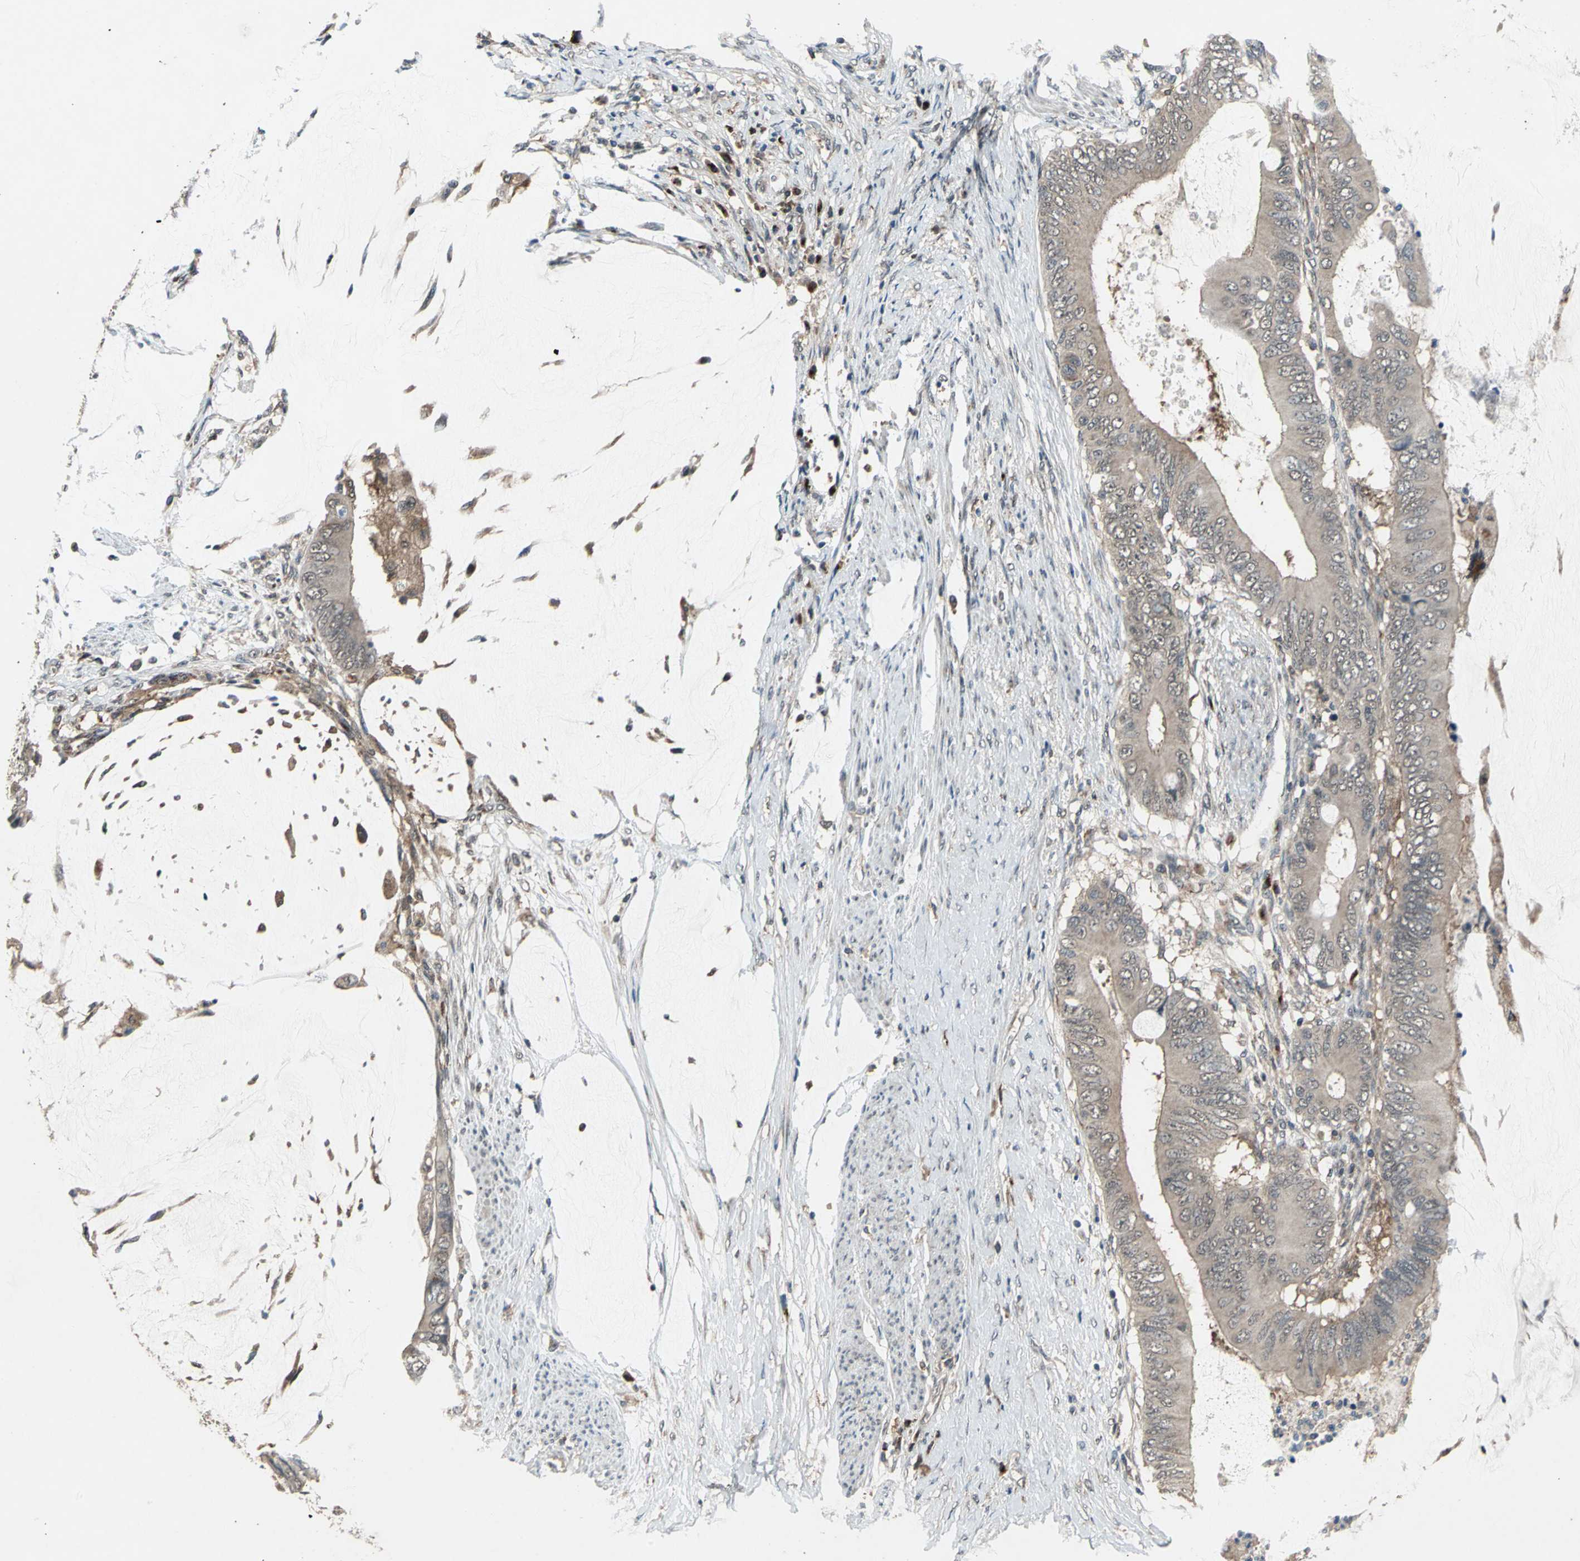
{"staining": {"intensity": "moderate", "quantity": ">75%", "location": "cytoplasmic/membranous"}, "tissue": "colorectal cancer", "cell_type": "Tumor cells", "image_type": "cancer", "snomed": [{"axis": "morphology", "description": "Normal tissue, NOS"}, {"axis": "morphology", "description": "Adenocarcinoma, NOS"}, {"axis": "topography", "description": "Rectum"}, {"axis": "topography", "description": "Peripheral nerve tissue"}], "caption": "Immunohistochemical staining of colorectal adenocarcinoma exhibits medium levels of moderate cytoplasmic/membranous protein positivity in about >75% of tumor cells.", "gene": "NFKBIE", "patient": {"sex": "female", "age": 77}}